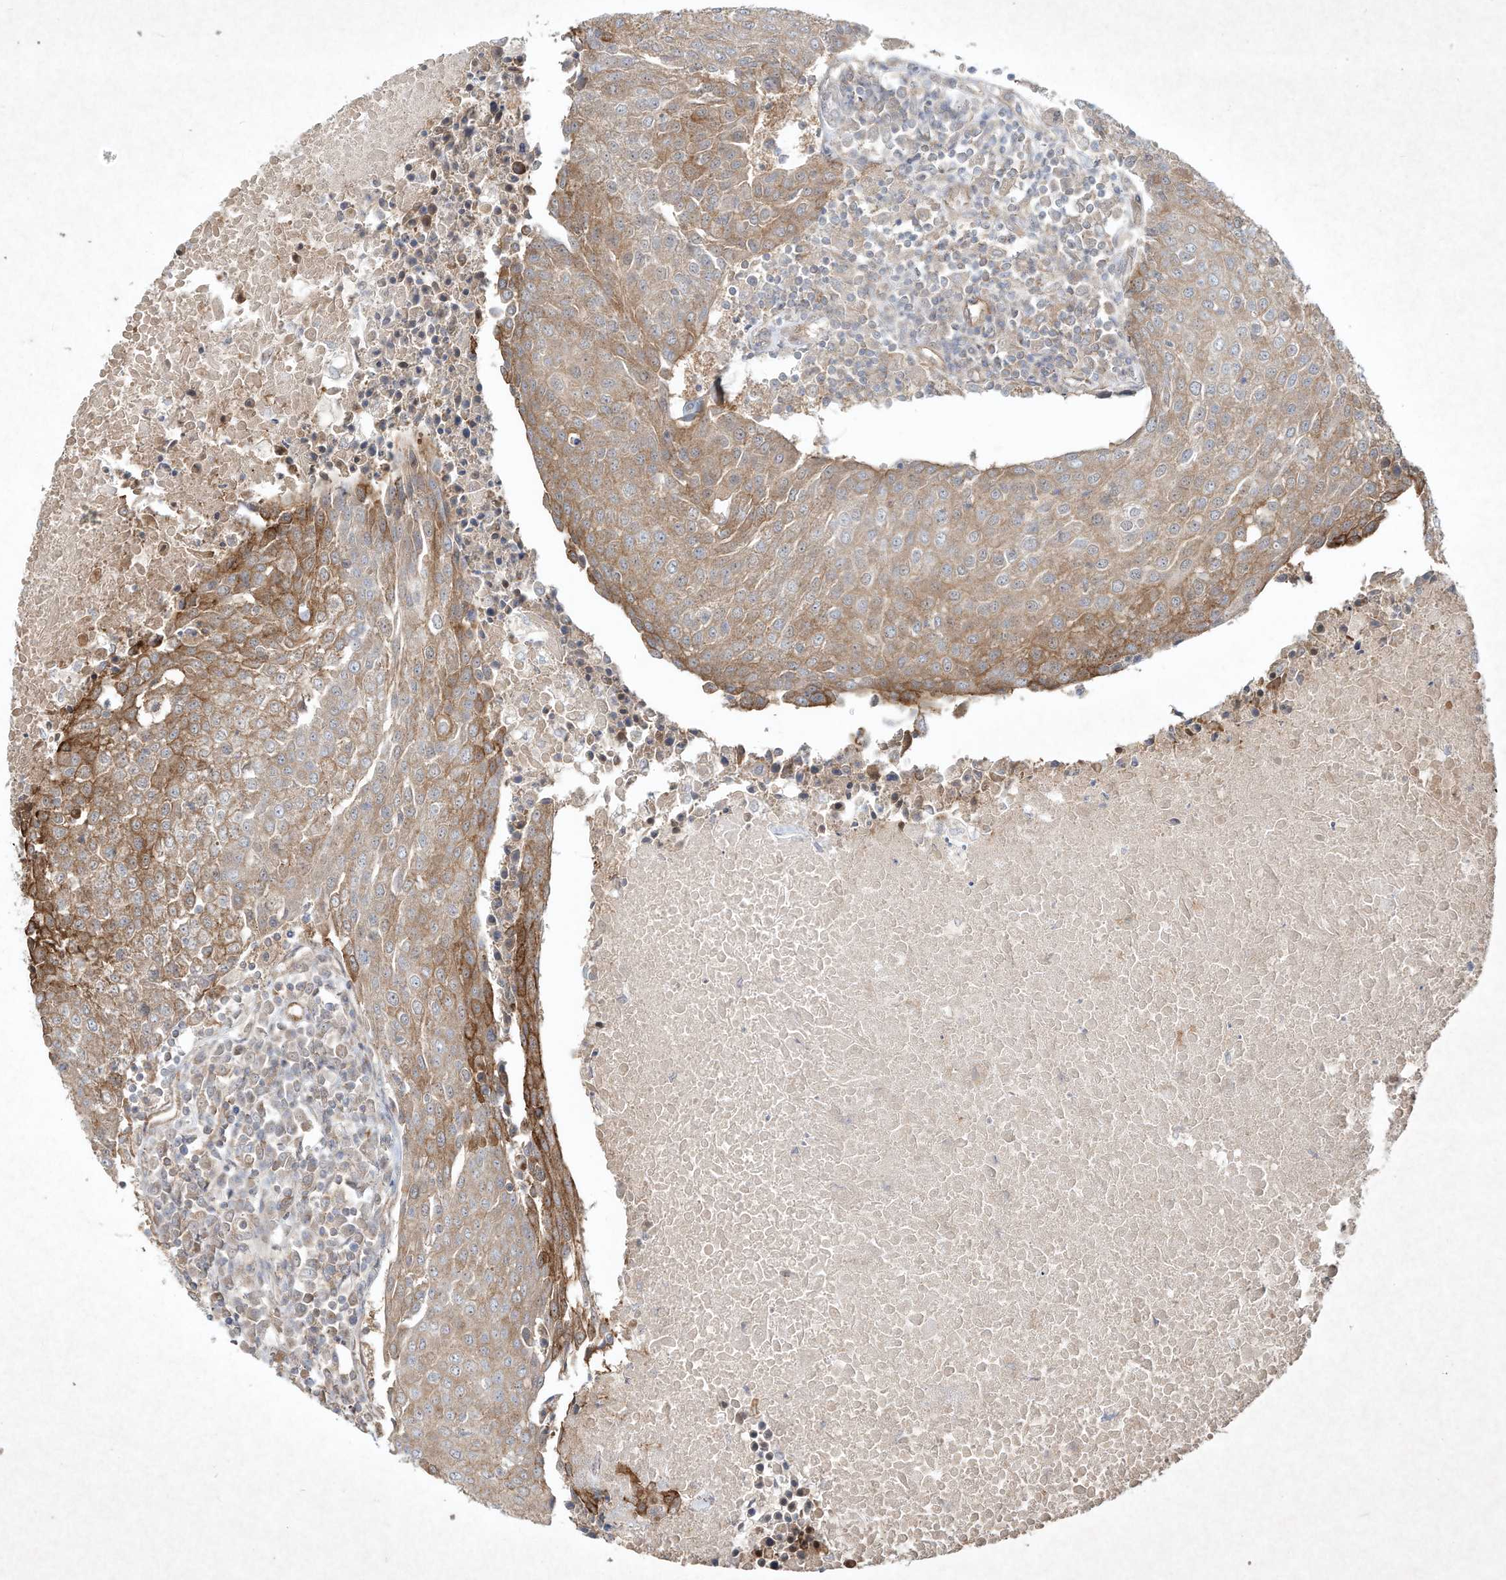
{"staining": {"intensity": "moderate", "quantity": ">75%", "location": "cytoplasmic/membranous"}, "tissue": "urothelial cancer", "cell_type": "Tumor cells", "image_type": "cancer", "snomed": [{"axis": "morphology", "description": "Urothelial carcinoma, High grade"}, {"axis": "topography", "description": "Urinary bladder"}], "caption": "The immunohistochemical stain highlights moderate cytoplasmic/membranous staining in tumor cells of urothelial cancer tissue. (DAB IHC, brown staining for protein, blue staining for nuclei).", "gene": "HTR5A", "patient": {"sex": "female", "age": 85}}